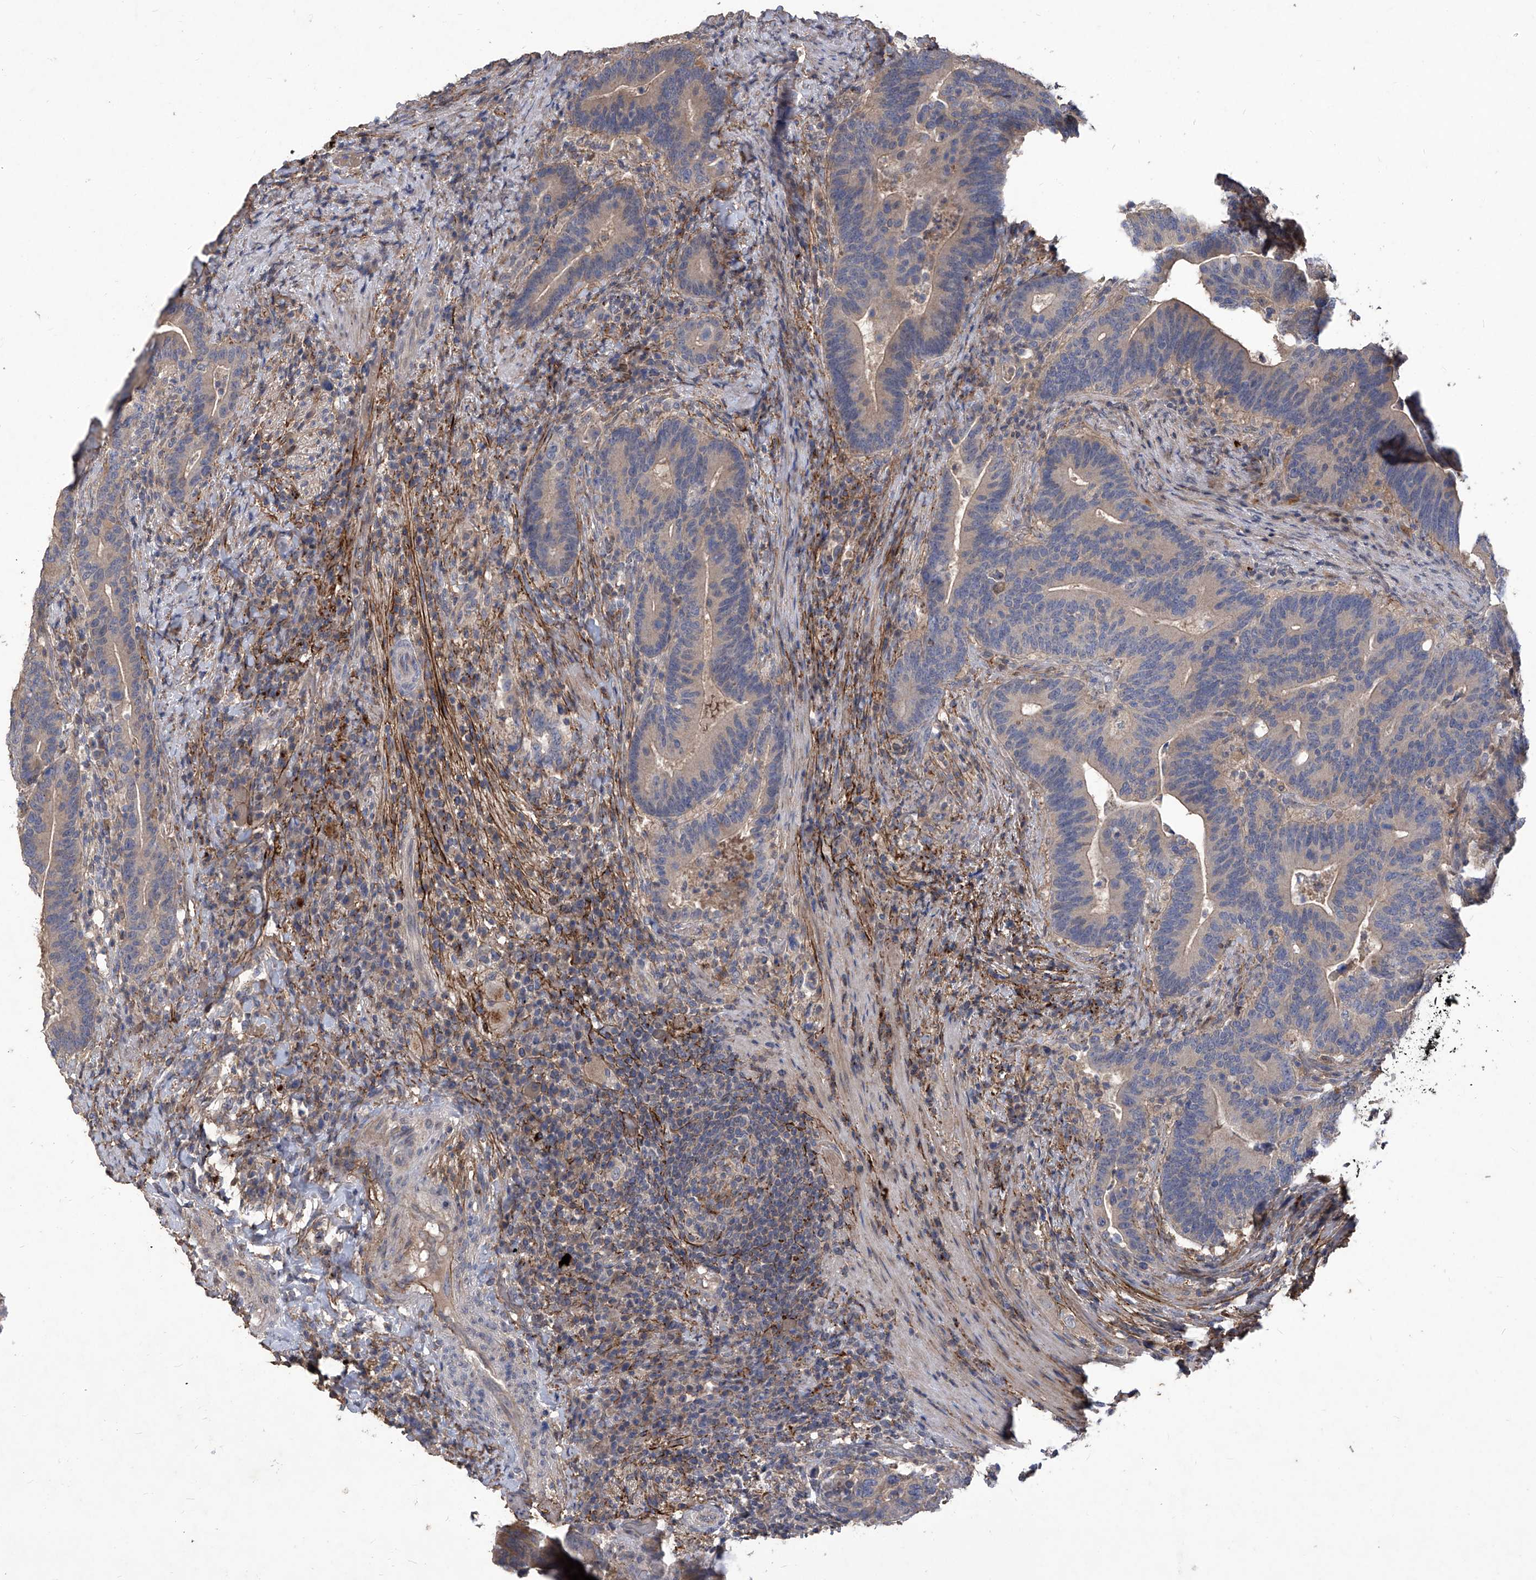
{"staining": {"intensity": "weak", "quantity": "25%-75%", "location": "cytoplasmic/membranous"}, "tissue": "colorectal cancer", "cell_type": "Tumor cells", "image_type": "cancer", "snomed": [{"axis": "morphology", "description": "Adenocarcinoma, NOS"}, {"axis": "topography", "description": "Colon"}], "caption": "Protein staining reveals weak cytoplasmic/membranous positivity in about 25%-75% of tumor cells in colorectal cancer (adenocarcinoma).", "gene": "TXNIP", "patient": {"sex": "female", "age": 66}}